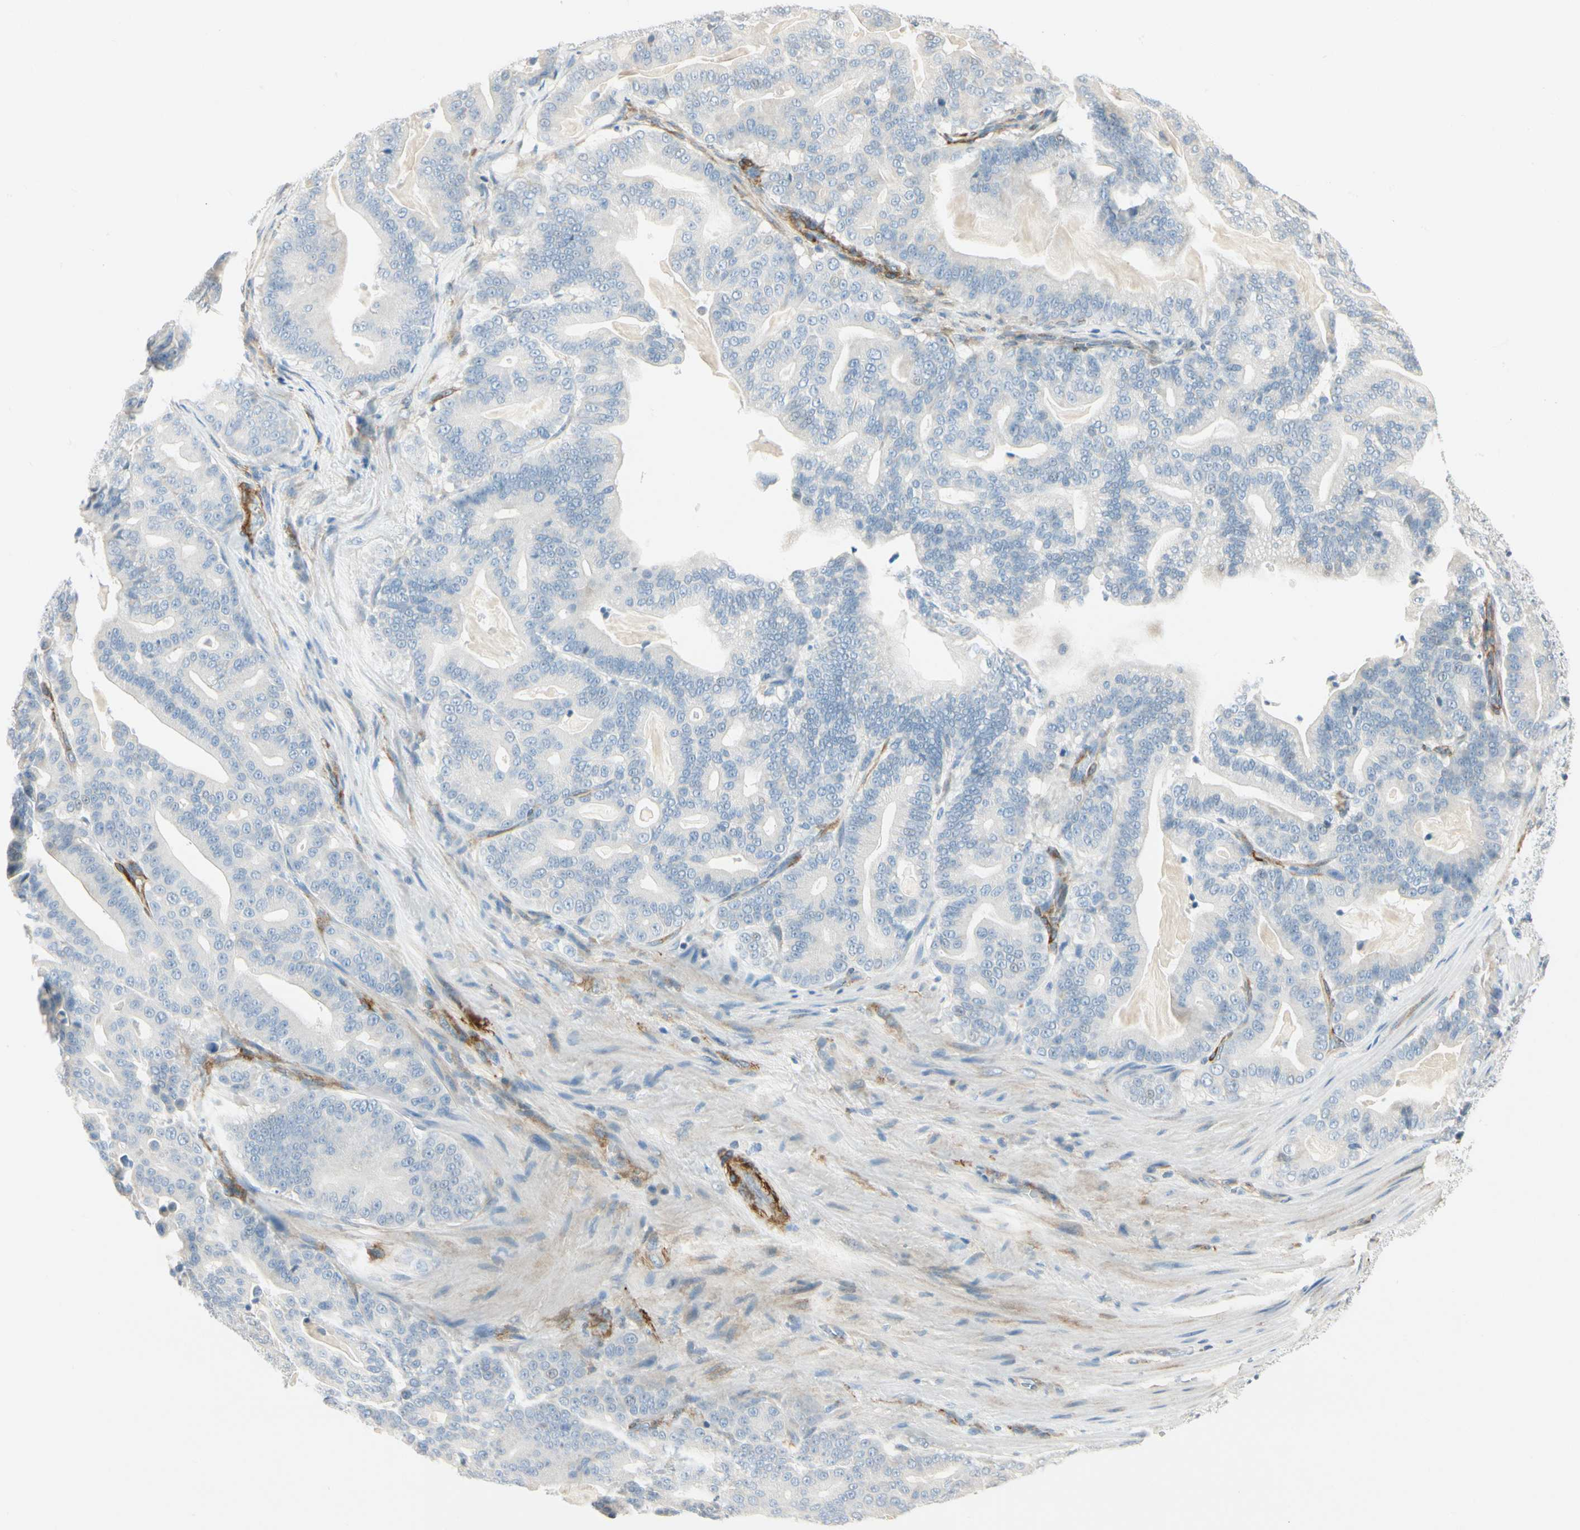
{"staining": {"intensity": "negative", "quantity": "none", "location": "none"}, "tissue": "pancreatic cancer", "cell_type": "Tumor cells", "image_type": "cancer", "snomed": [{"axis": "morphology", "description": "Adenocarcinoma, NOS"}, {"axis": "topography", "description": "Pancreas"}], "caption": "This image is of adenocarcinoma (pancreatic) stained with immunohistochemistry (IHC) to label a protein in brown with the nuclei are counter-stained blue. There is no expression in tumor cells. Brightfield microscopy of immunohistochemistry stained with DAB (brown) and hematoxylin (blue), captured at high magnification.", "gene": "AMPH", "patient": {"sex": "male", "age": 63}}